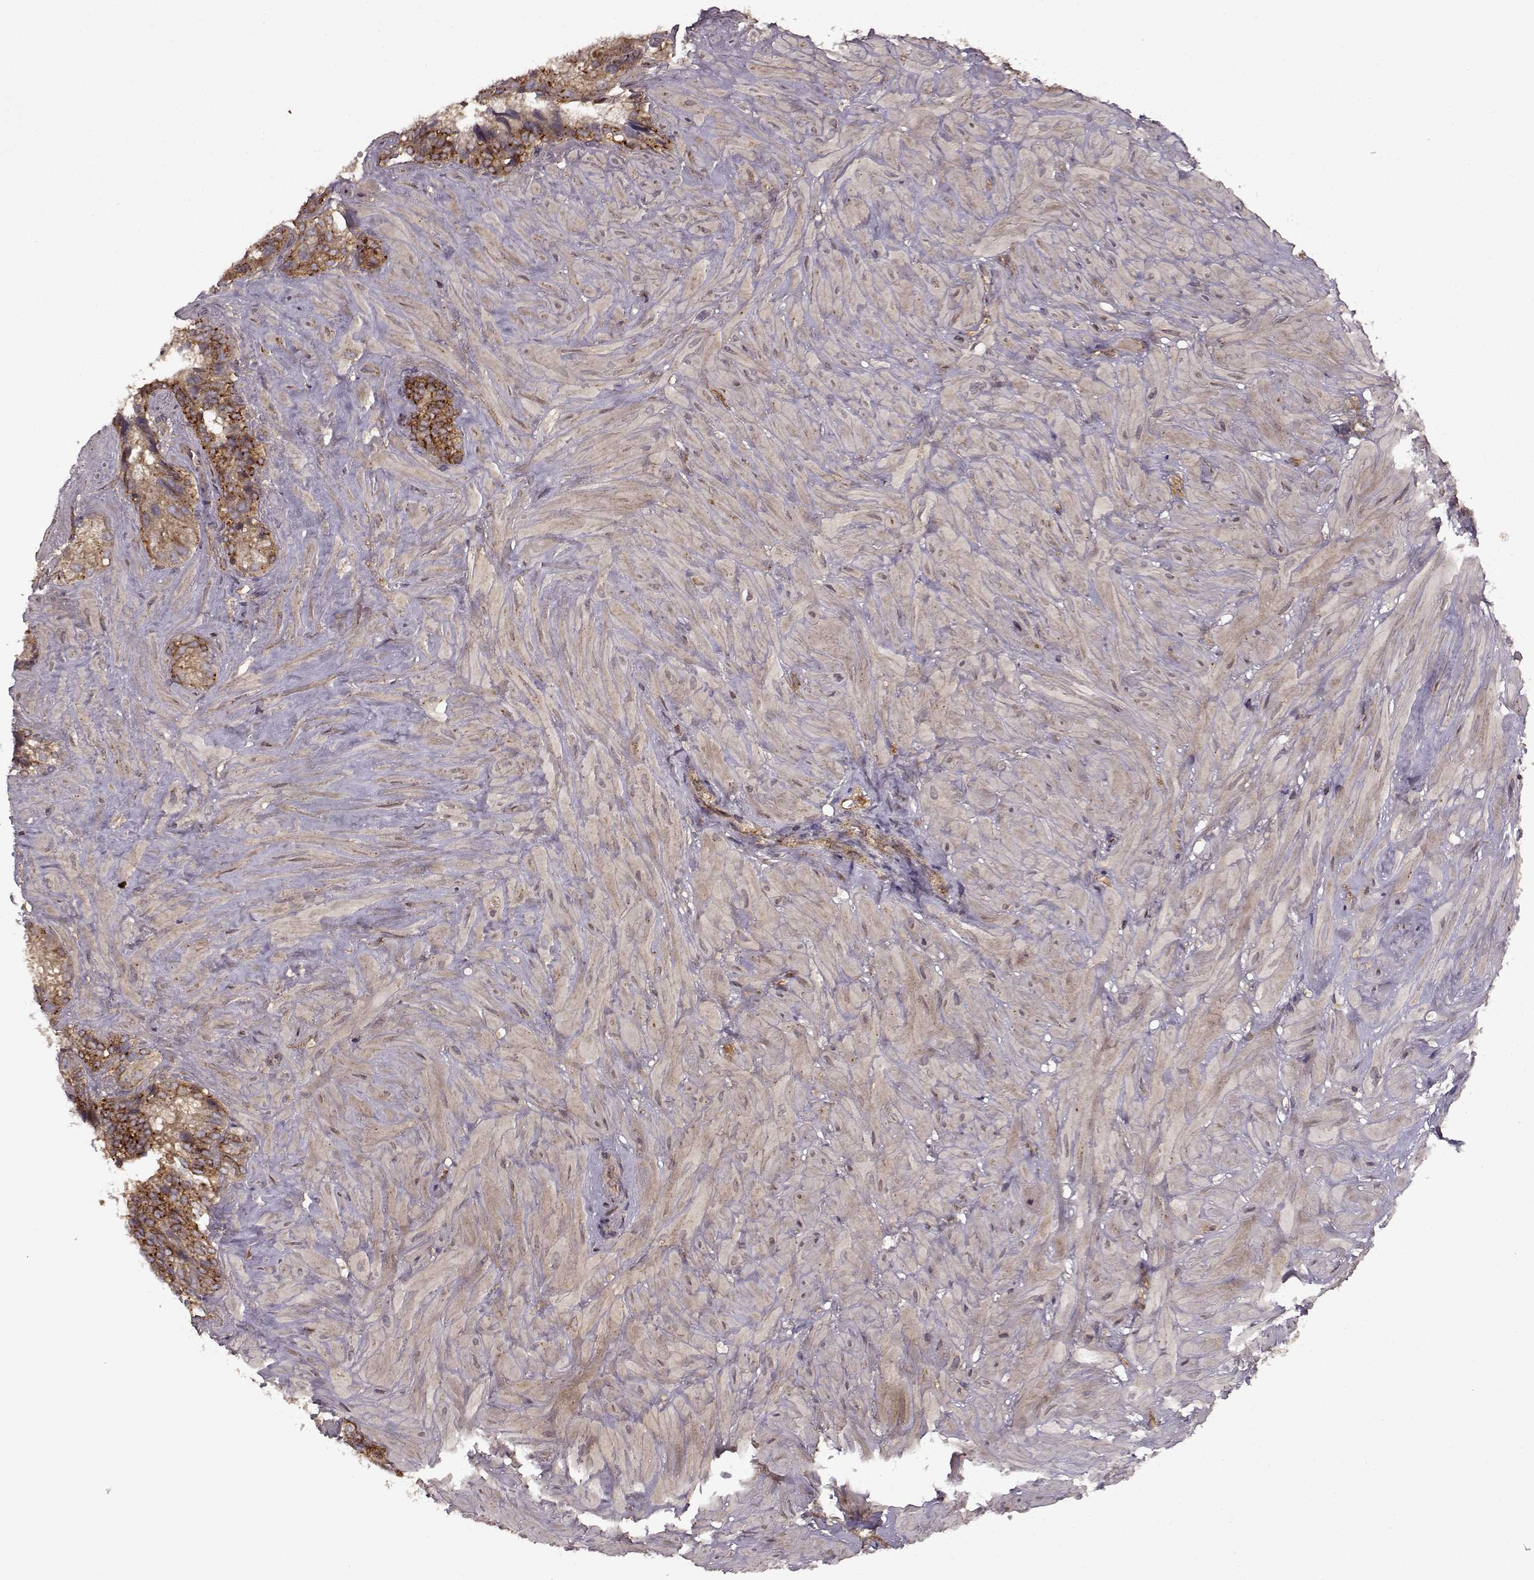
{"staining": {"intensity": "moderate", "quantity": ">75%", "location": "cytoplasmic/membranous"}, "tissue": "seminal vesicle", "cell_type": "Glandular cells", "image_type": "normal", "snomed": [{"axis": "morphology", "description": "Normal tissue, NOS"}, {"axis": "topography", "description": "Seminal veicle"}], "caption": "Seminal vesicle stained with DAB immunohistochemistry (IHC) shows medium levels of moderate cytoplasmic/membranous expression in about >75% of glandular cells.", "gene": "IFRD2", "patient": {"sex": "male", "age": 72}}